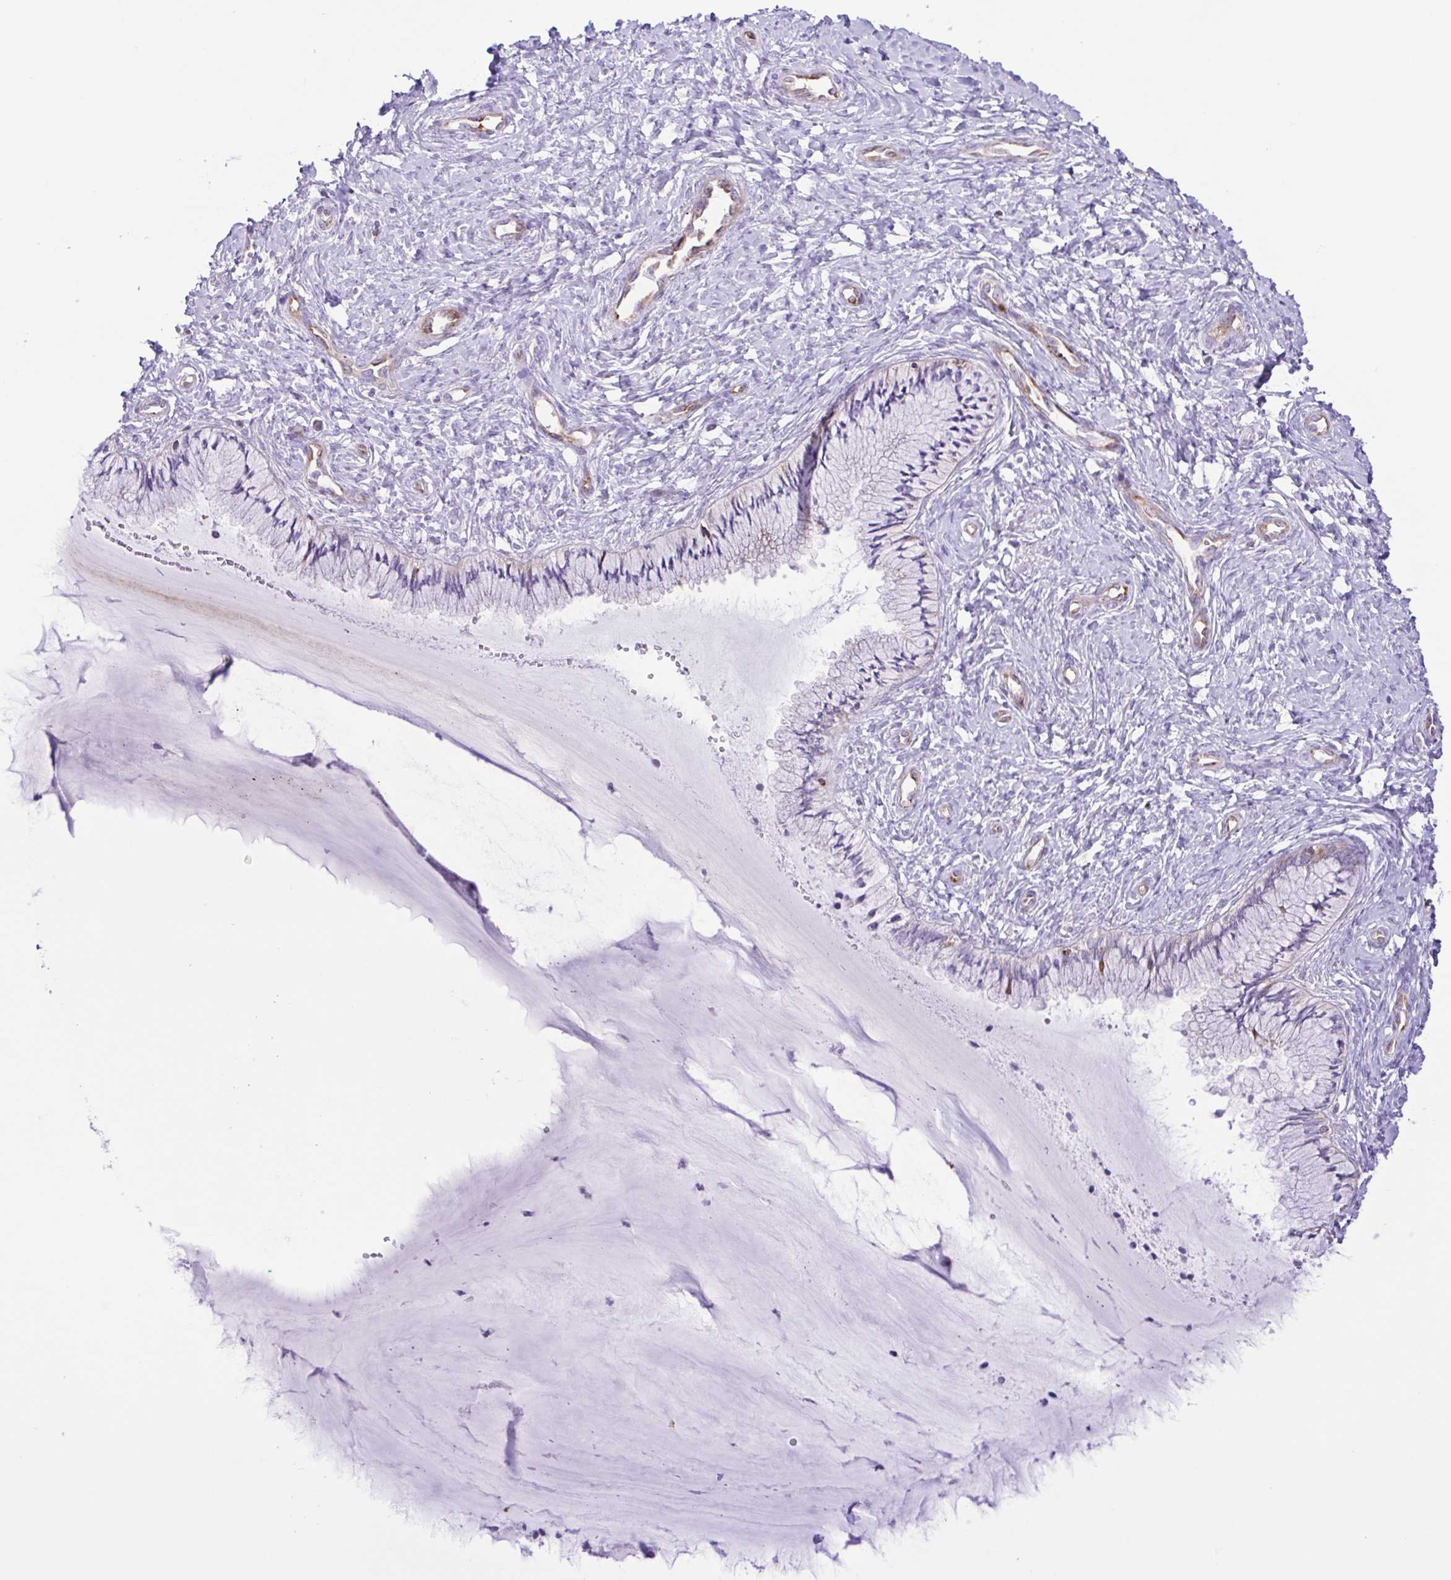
{"staining": {"intensity": "negative", "quantity": "none", "location": "none"}, "tissue": "cervix", "cell_type": "Glandular cells", "image_type": "normal", "snomed": [{"axis": "morphology", "description": "Normal tissue, NOS"}, {"axis": "topography", "description": "Cervix"}], "caption": "This histopathology image is of unremarkable cervix stained with IHC to label a protein in brown with the nuclei are counter-stained blue. There is no staining in glandular cells. (DAB (3,3'-diaminobenzidine) IHC with hematoxylin counter stain).", "gene": "FLT1", "patient": {"sex": "female", "age": 37}}